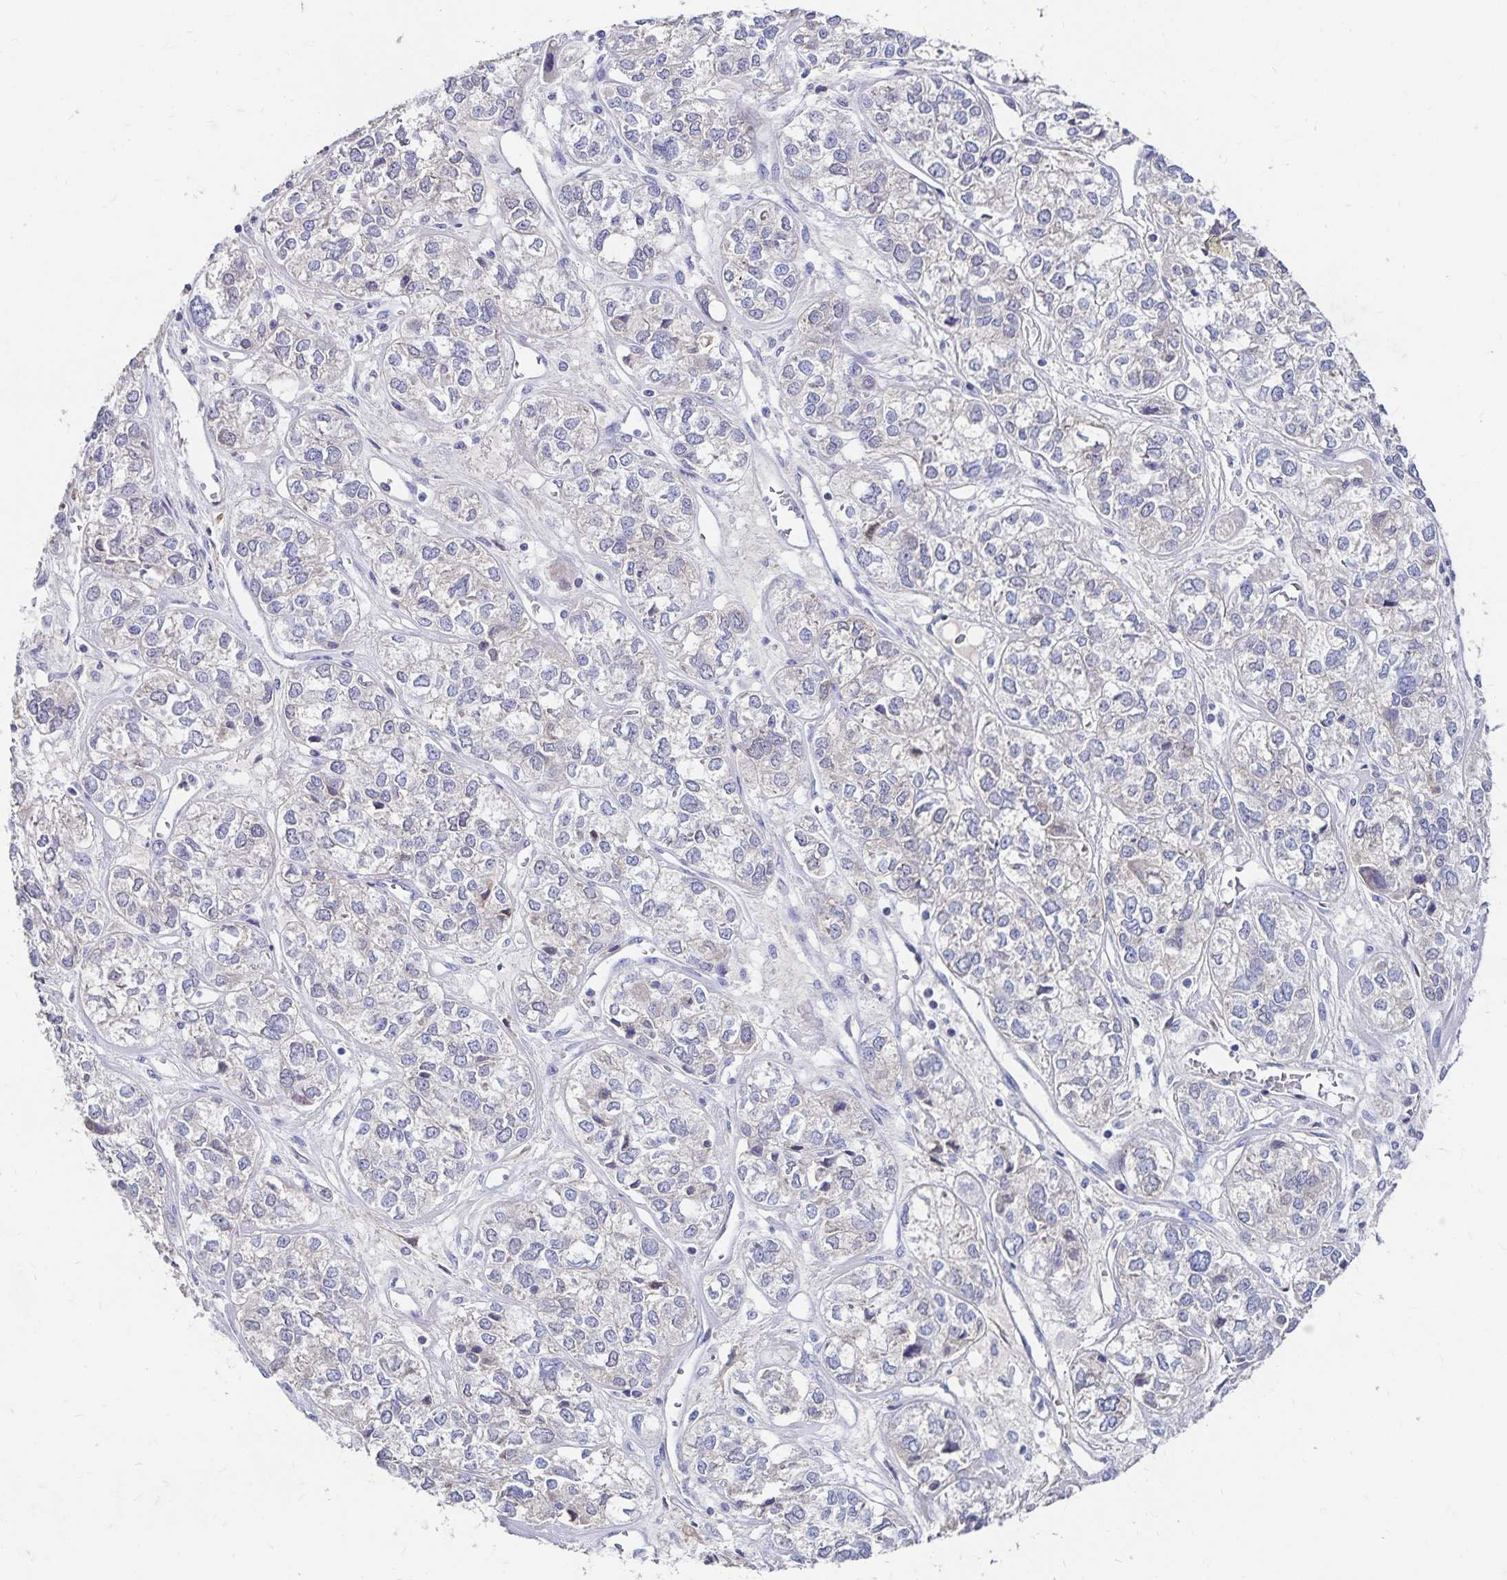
{"staining": {"intensity": "negative", "quantity": "none", "location": "none"}, "tissue": "ovarian cancer", "cell_type": "Tumor cells", "image_type": "cancer", "snomed": [{"axis": "morphology", "description": "Carcinoma, endometroid"}, {"axis": "topography", "description": "Ovary"}], "caption": "DAB immunohistochemical staining of ovarian endometroid carcinoma shows no significant staining in tumor cells.", "gene": "PAX5", "patient": {"sex": "female", "age": 64}}